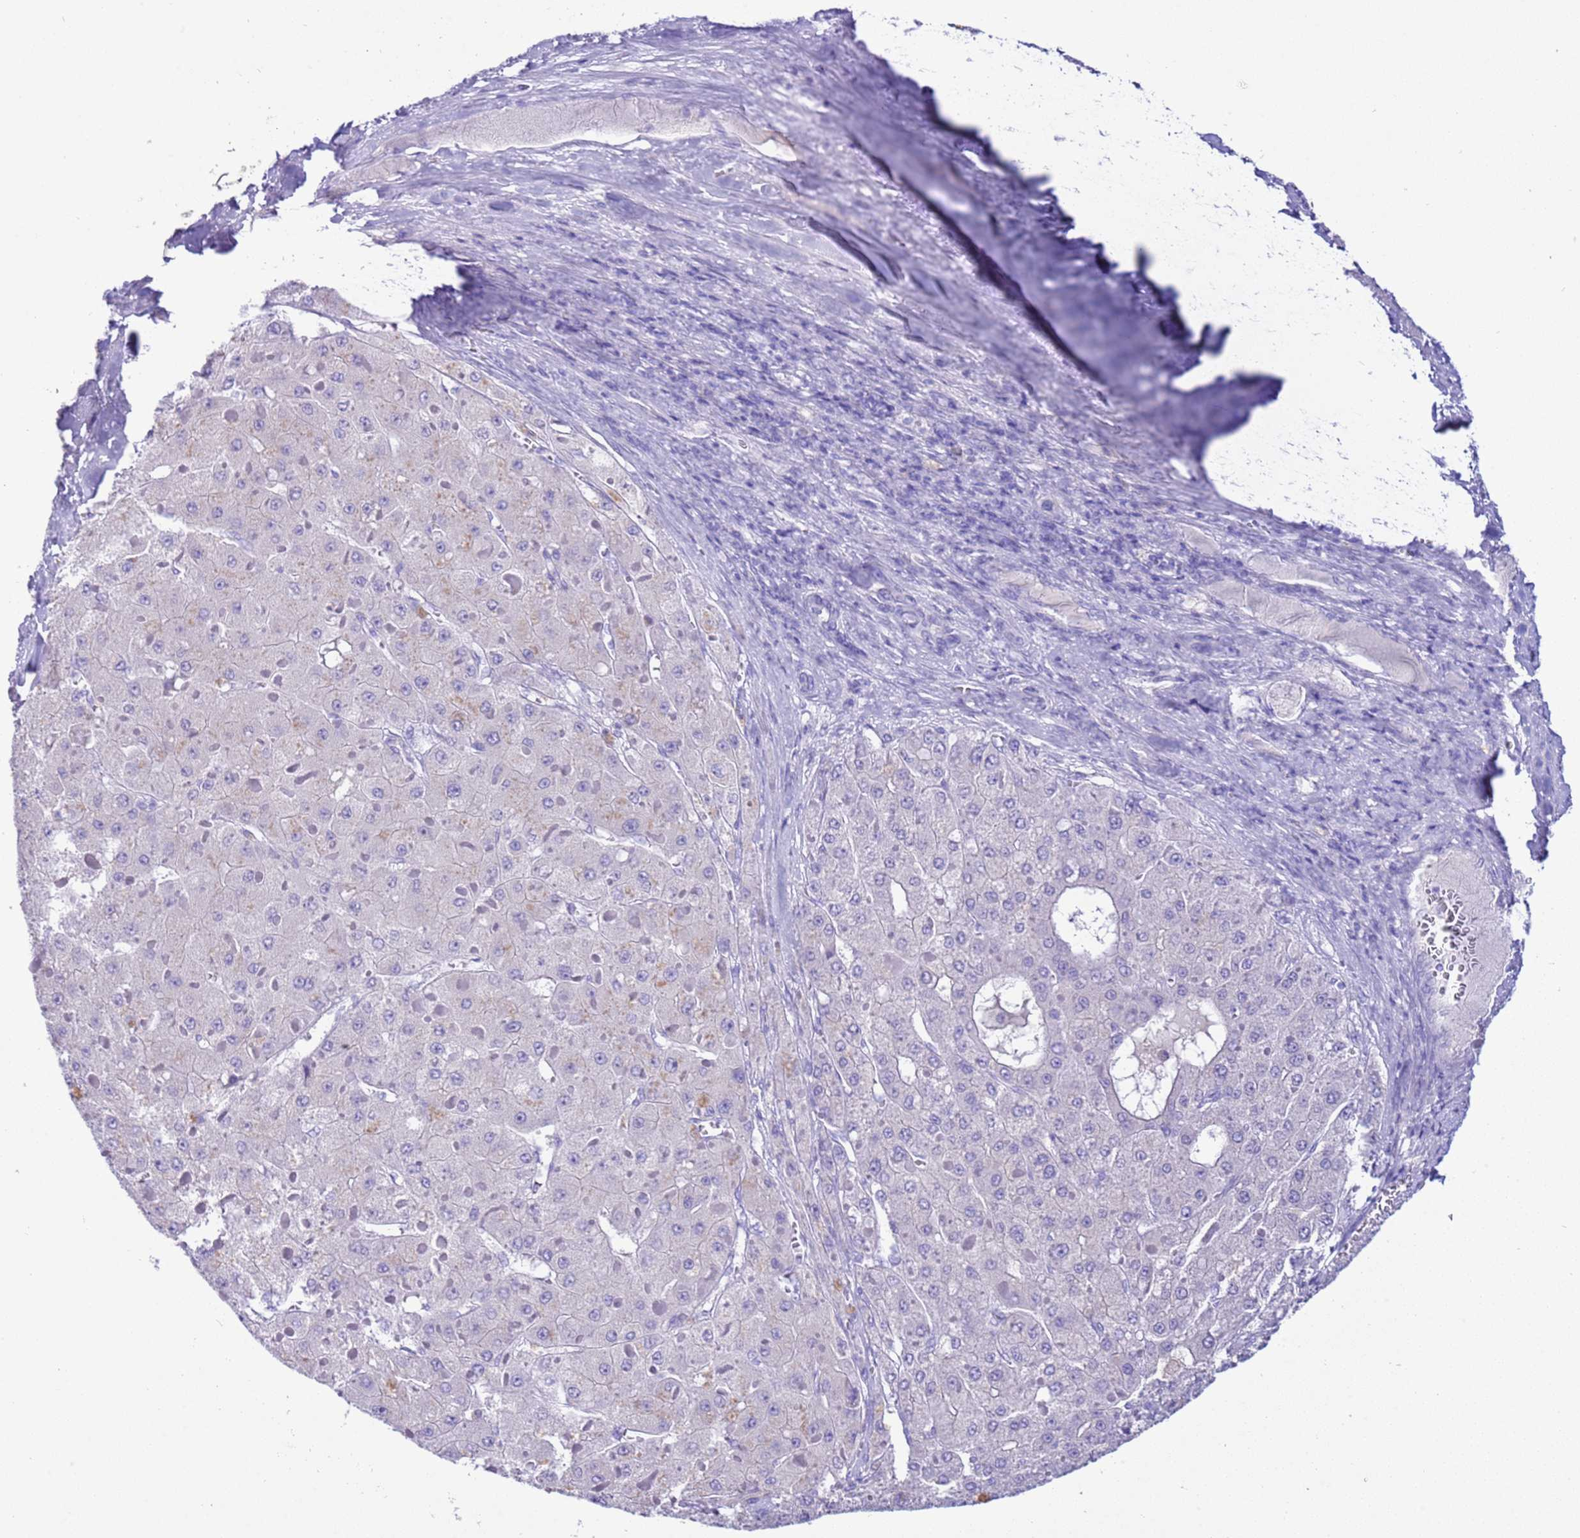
{"staining": {"intensity": "negative", "quantity": "none", "location": "none"}, "tissue": "liver cancer", "cell_type": "Tumor cells", "image_type": "cancer", "snomed": [{"axis": "morphology", "description": "Carcinoma, Hepatocellular, NOS"}, {"axis": "topography", "description": "Liver"}], "caption": "Hepatocellular carcinoma (liver) stained for a protein using immunohistochemistry exhibits no expression tumor cells.", "gene": "CPB1", "patient": {"sex": "female", "age": 73}}